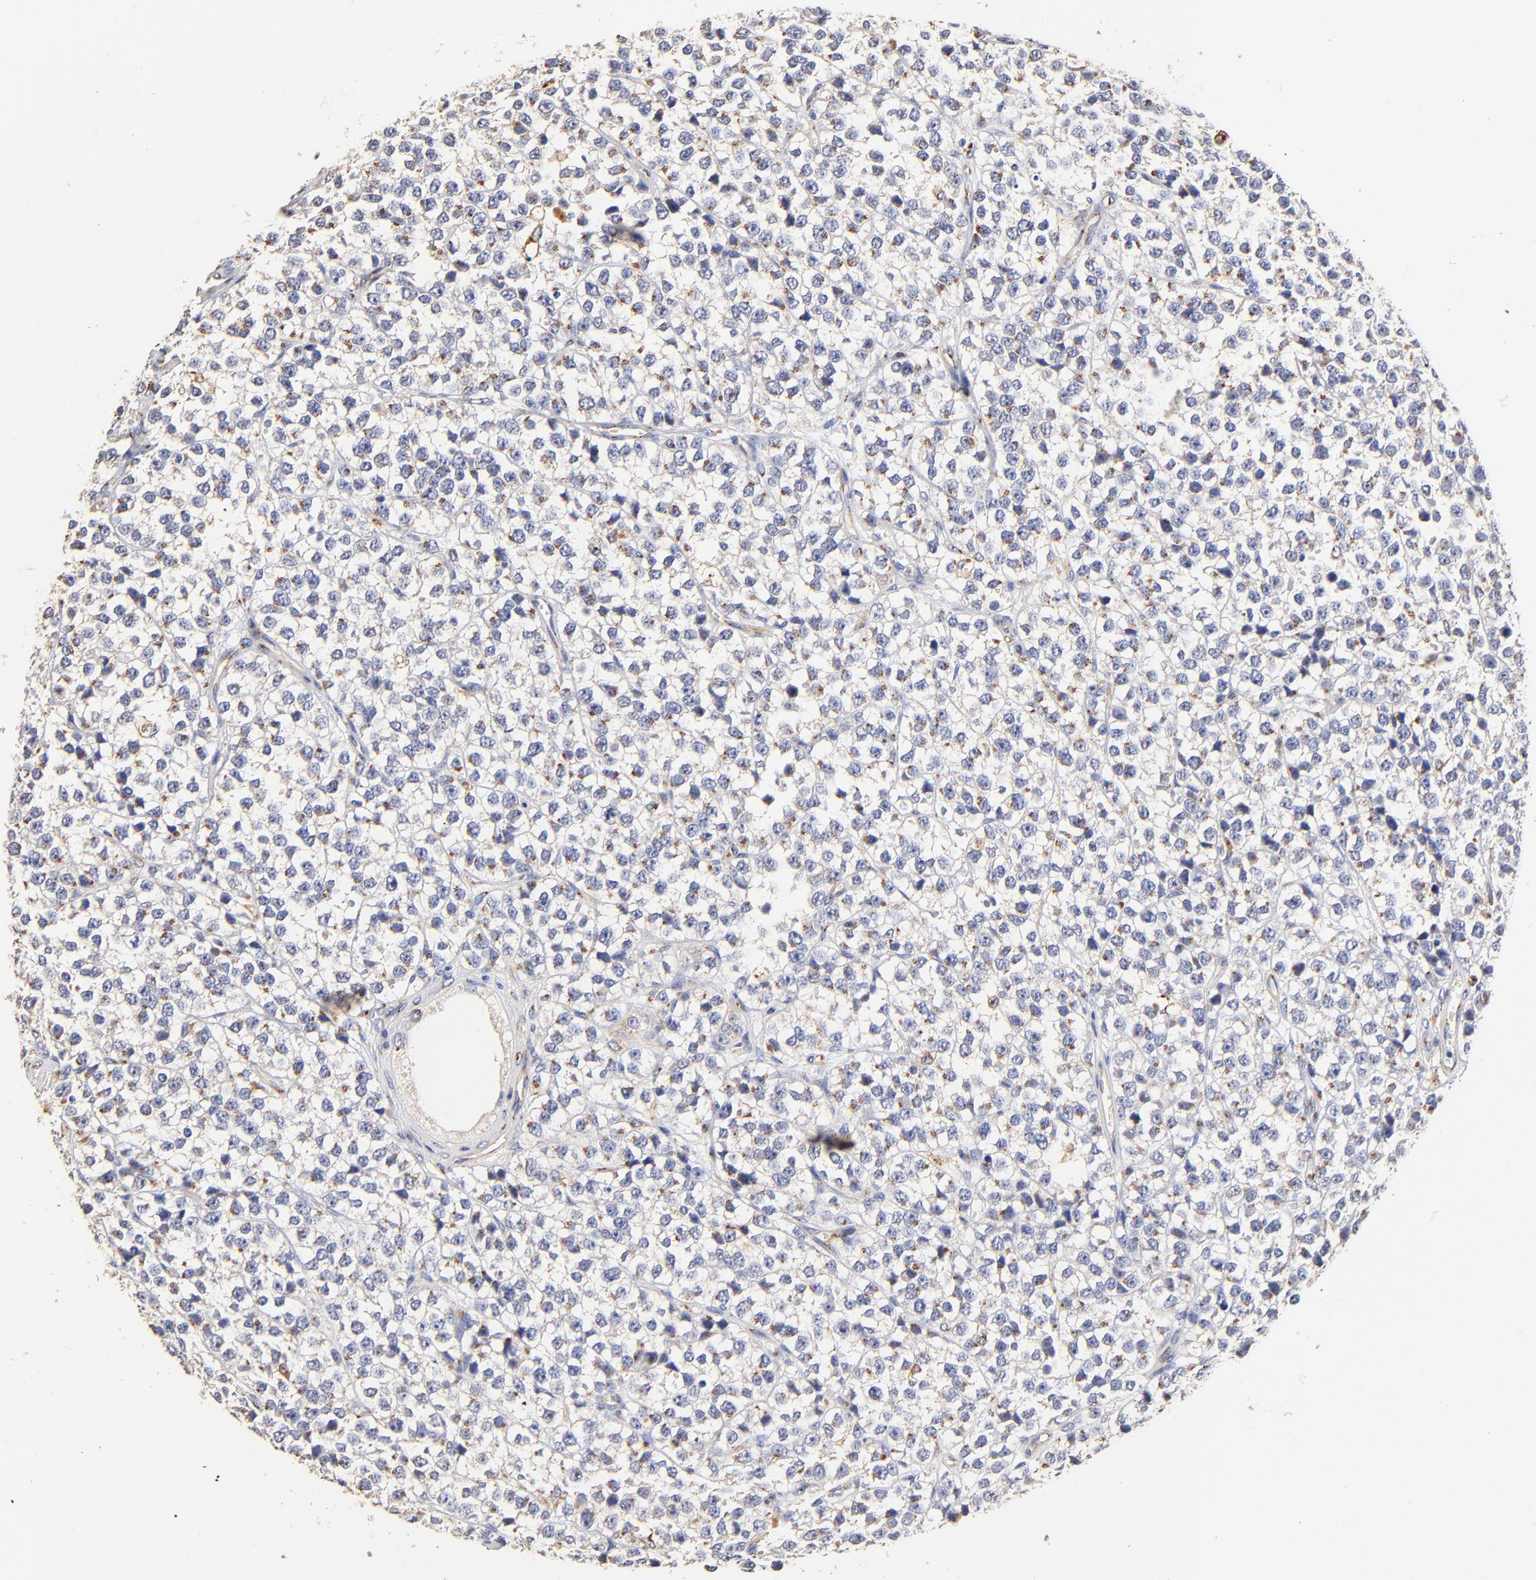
{"staining": {"intensity": "weak", "quantity": "25%-75%", "location": "cytoplasmic/membranous"}, "tissue": "testis cancer", "cell_type": "Tumor cells", "image_type": "cancer", "snomed": [{"axis": "morphology", "description": "Seminoma, NOS"}, {"axis": "topography", "description": "Testis"}], "caption": "Protein expression by immunohistochemistry (IHC) shows weak cytoplasmic/membranous positivity in about 25%-75% of tumor cells in seminoma (testis).", "gene": "FMNL3", "patient": {"sex": "male", "age": 25}}